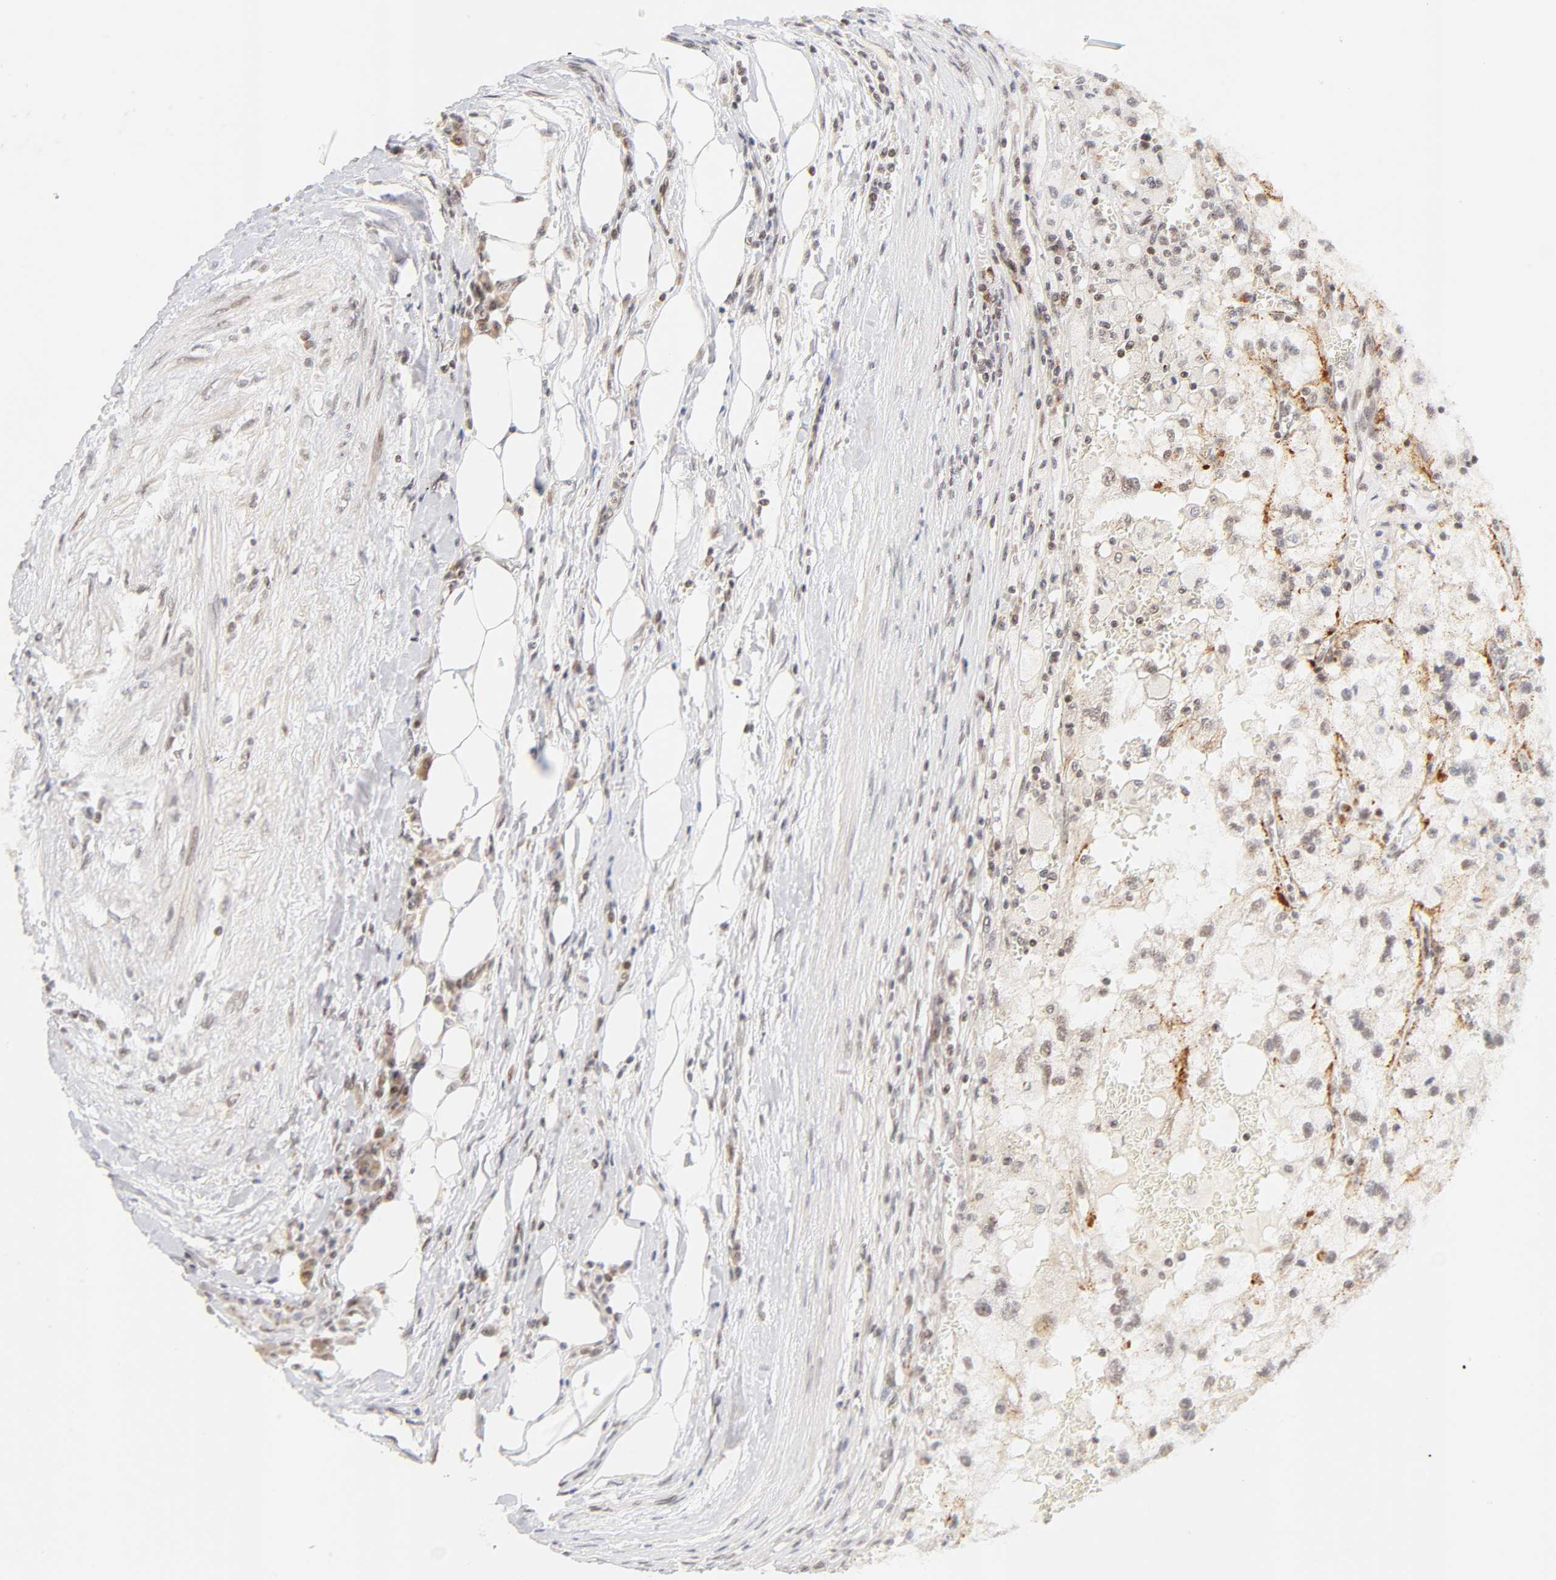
{"staining": {"intensity": "weak", "quantity": "25%-75%", "location": "cytoplasmic/membranous,nuclear"}, "tissue": "renal cancer", "cell_type": "Tumor cells", "image_type": "cancer", "snomed": [{"axis": "morphology", "description": "Normal tissue, NOS"}, {"axis": "morphology", "description": "Adenocarcinoma, NOS"}, {"axis": "topography", "description": "Kidney"}], "caption": "Adenocarcinoma (renal) tissue demonstrates weak cytoplasmic/membranous and nuclear positivity in approximately 25%-75% of tumor cells", "gene": "TAF10", "patient": {"sex": "male", "age": 71}}